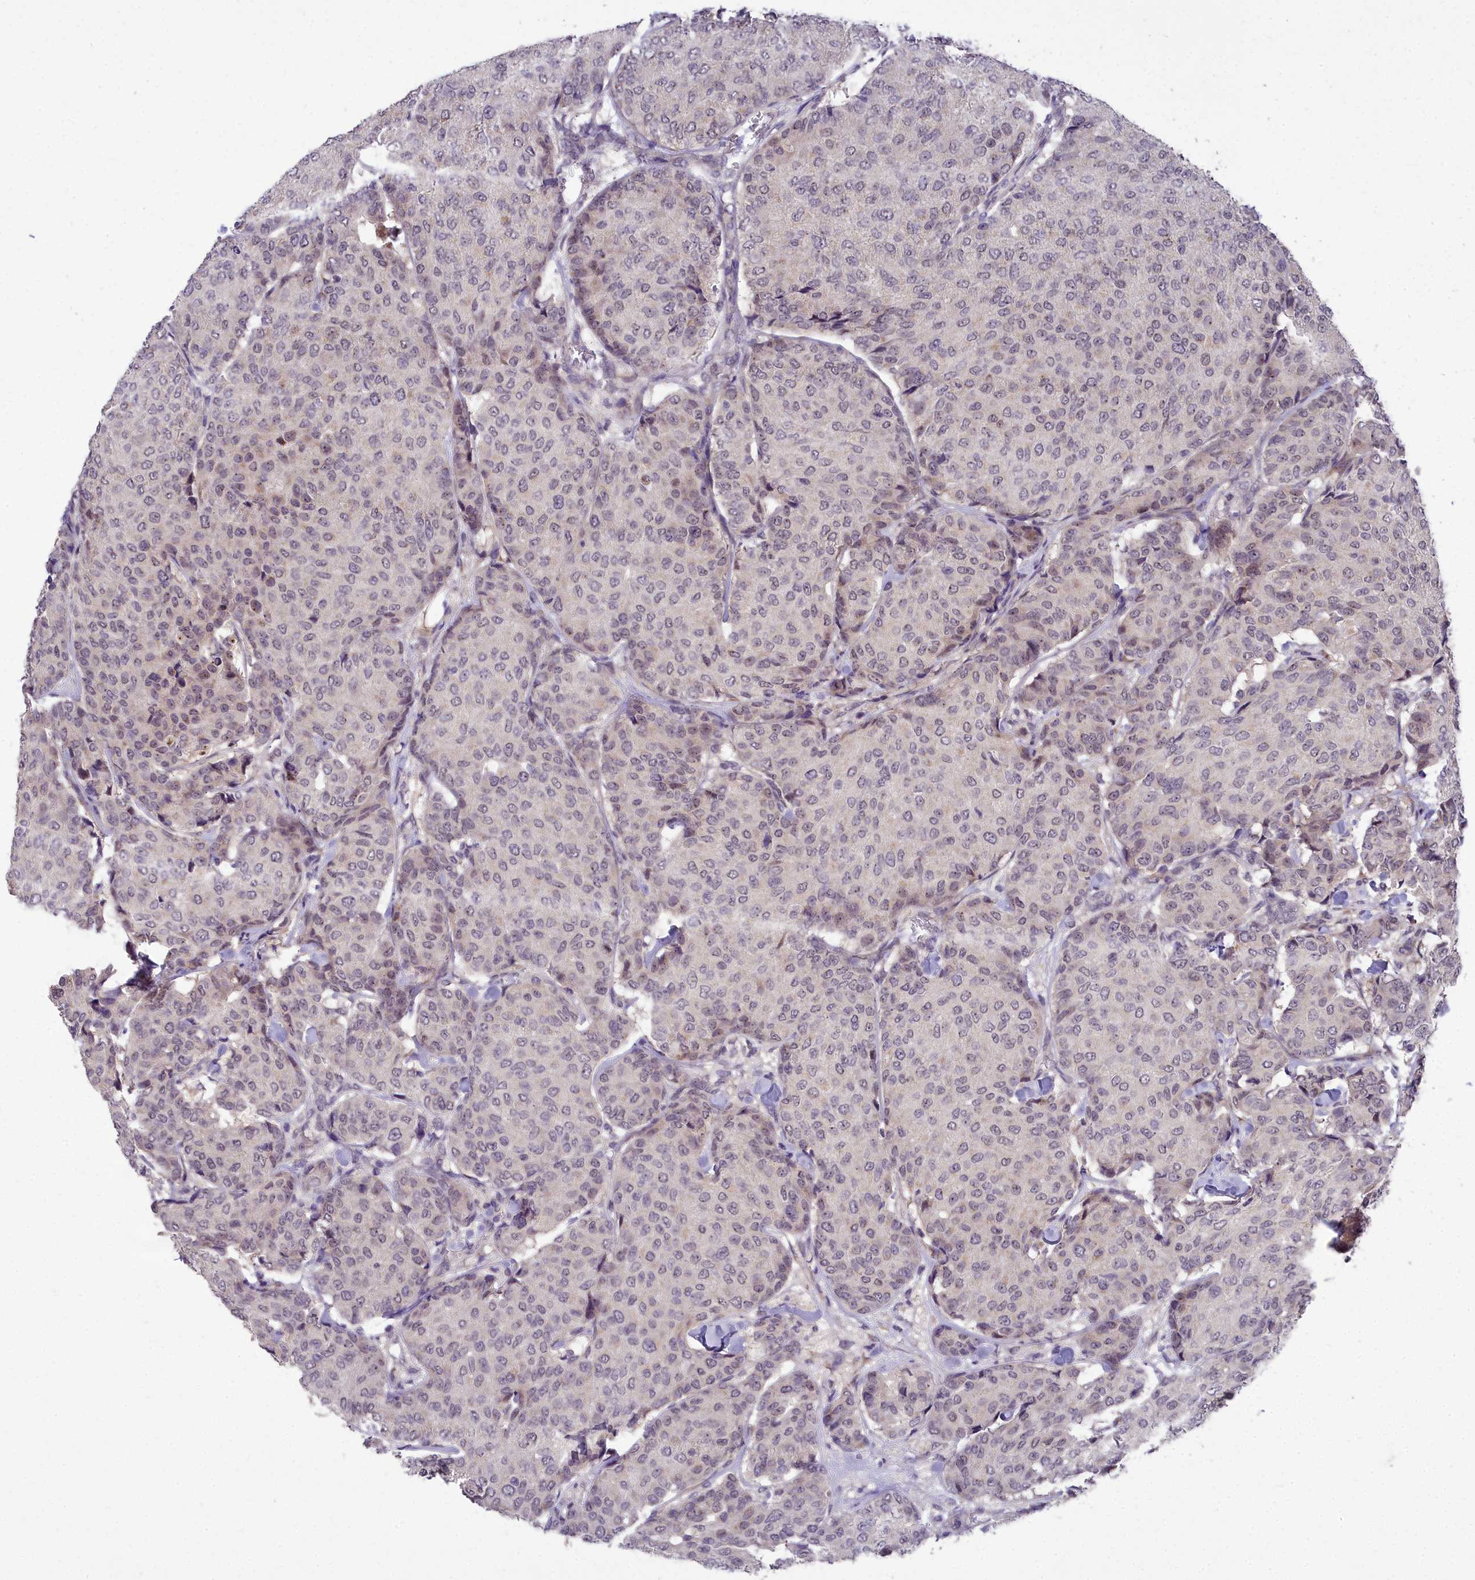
{"staining": {"intensity": "negative", "quantity": "none", "location": "none"}, "tissue": "breast cancer", "cell_type": "Tumor cells", "image_type": "cancer", "snomed": [{"axis": "morphology", "description": "Duct carcinoma"}, {"axis": "topography", "description": "Breast"}], "caption": "Tumor cells show no significant protein staining in breast invasive ductal carcinoma.", "gene": "ZNF333", "patient": {"sex": "female", "age": 75}}